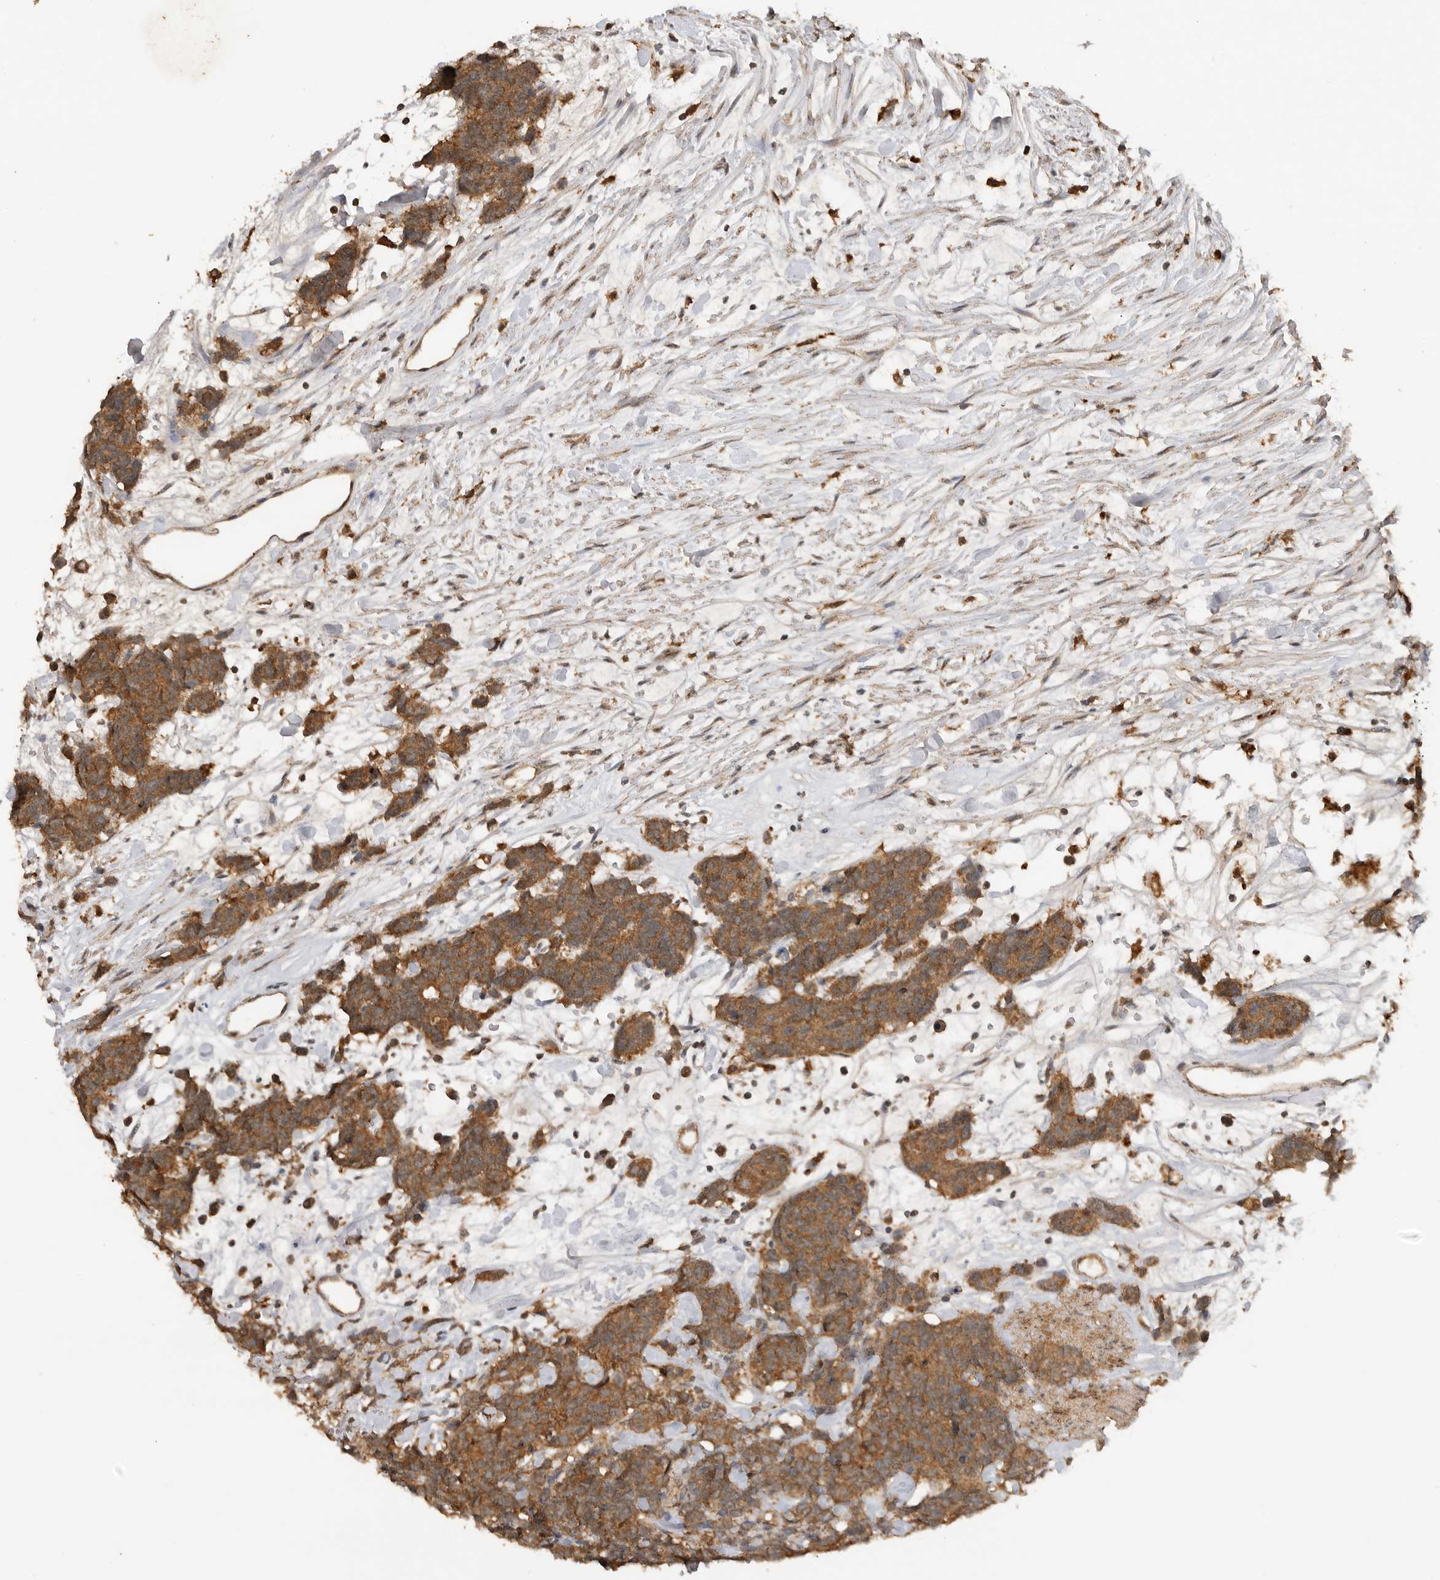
{"staining": {"intensity": "moderate", "quantity": ">75%", "location": "cytoplasmic/membranous"}, "tissue": "carcinoid", "cell_type": "Tumor cells", "image_type": "cancer", "snomed": [{"axis": "morphology", "description": "Carcinoma, NOS"}, {"axis": "morphology", "description": "Carcinoid, malignant, NOS"}, {"axis": "topography", "description": "Urinary bladder"}], "caption": "Carcinoma stained with IHC displays moderate cytoplasmic/membranous positivity in approximately >75% of tumor cells.", "gene": "ICOSLG", "patient": {"sex": "male", "age": 57}}